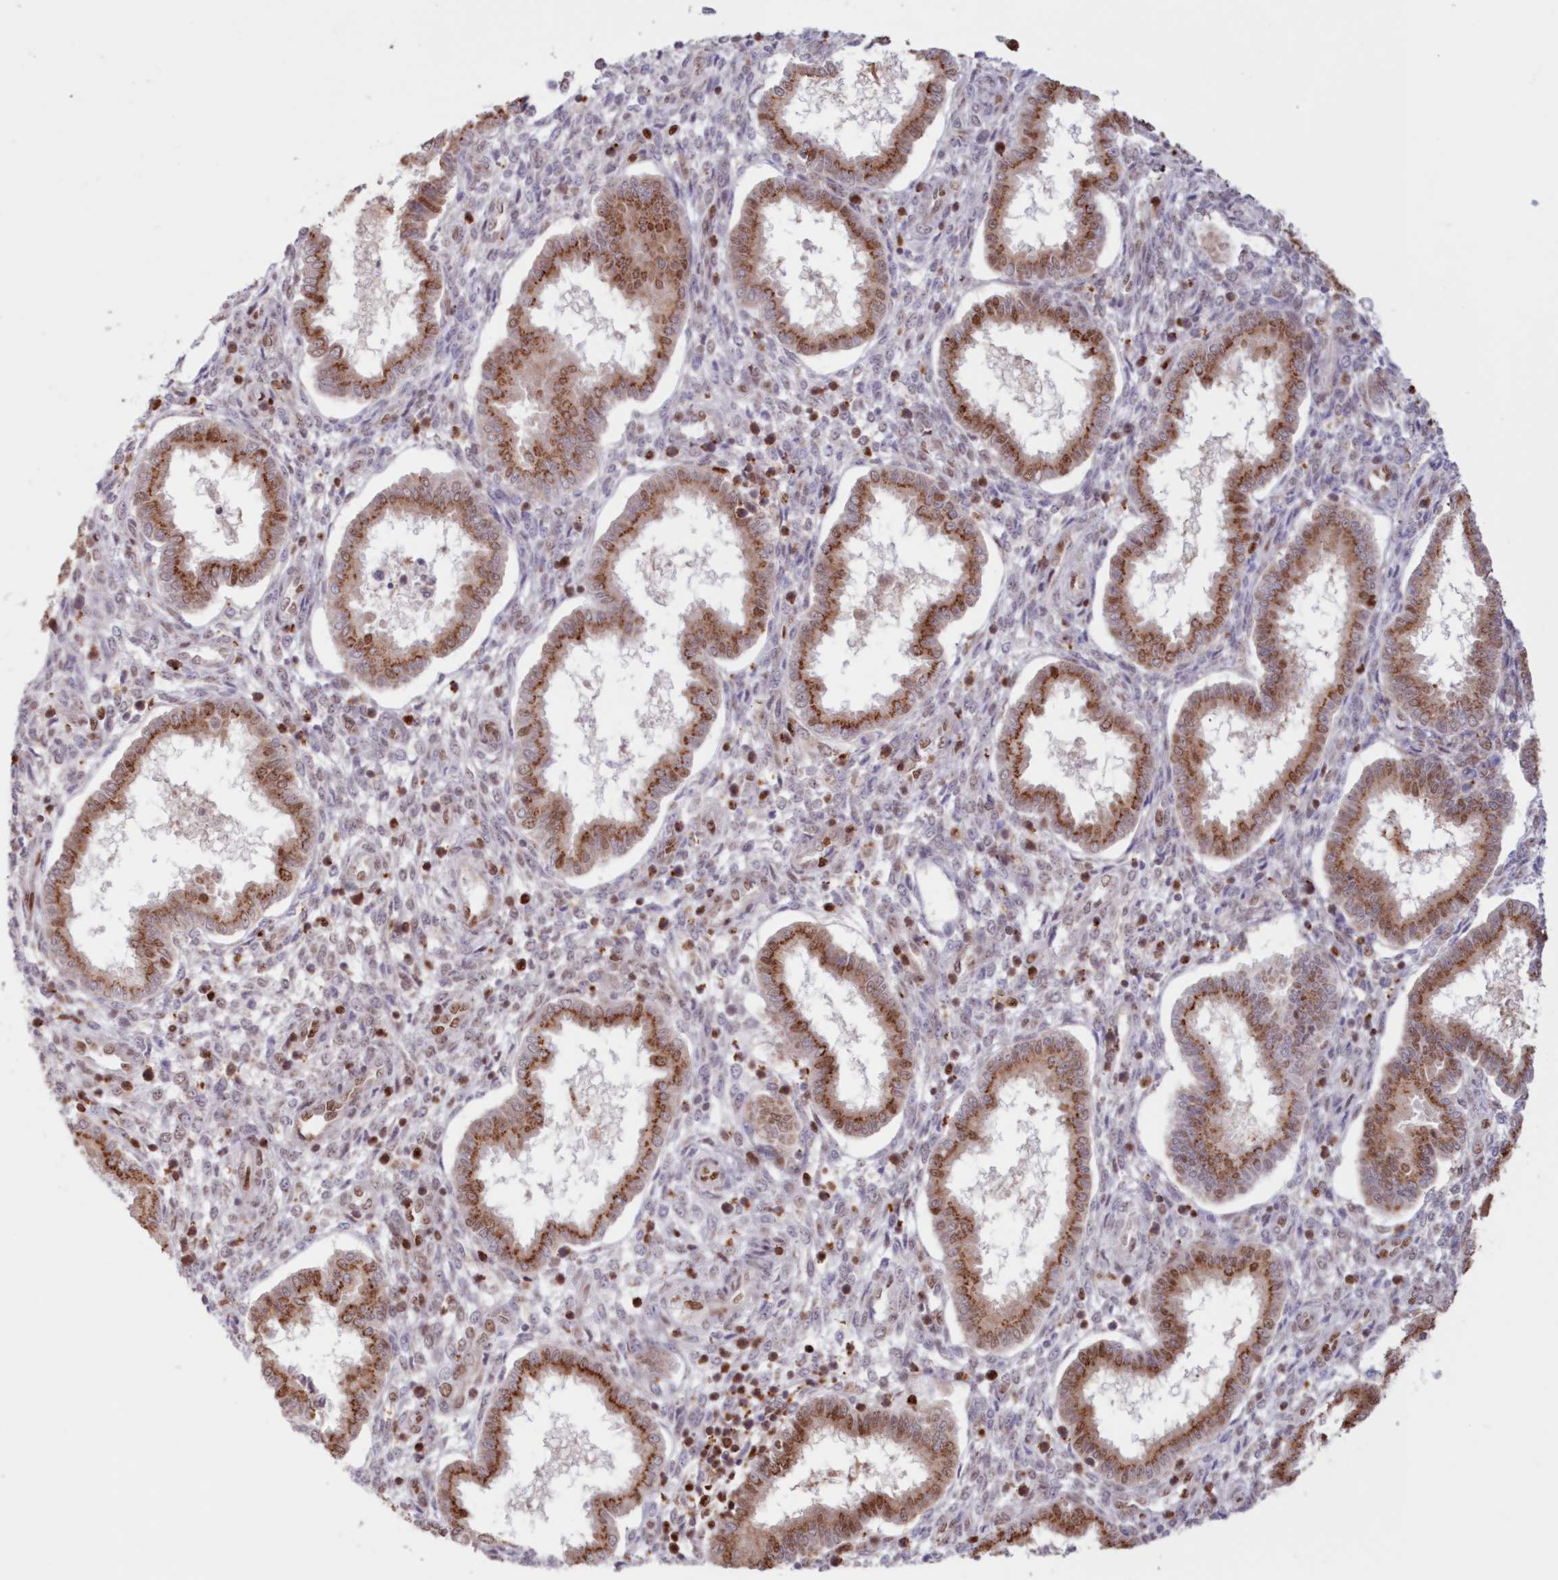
{"staining": {"intensity": "moderate", "quantity": "<25%", "location": "nuclear"}, "tissue": "endometrium", "cell_type": "Cells in endometrial stroma", "image_type": "normal", "snomed": [{"axis": "morphology", "description": "Normal tissue, NOS"}, {"axis": "topography", "description": "Endometrium"}], "caption": "Brown immunohistochemical staining in unremarkable human endometrium demonstrates moderate nuclear positivity in about <25% of cells in endometrial stroma.", "gene": "POLR2B", "patient": {"sex": "female", "age": 24}}